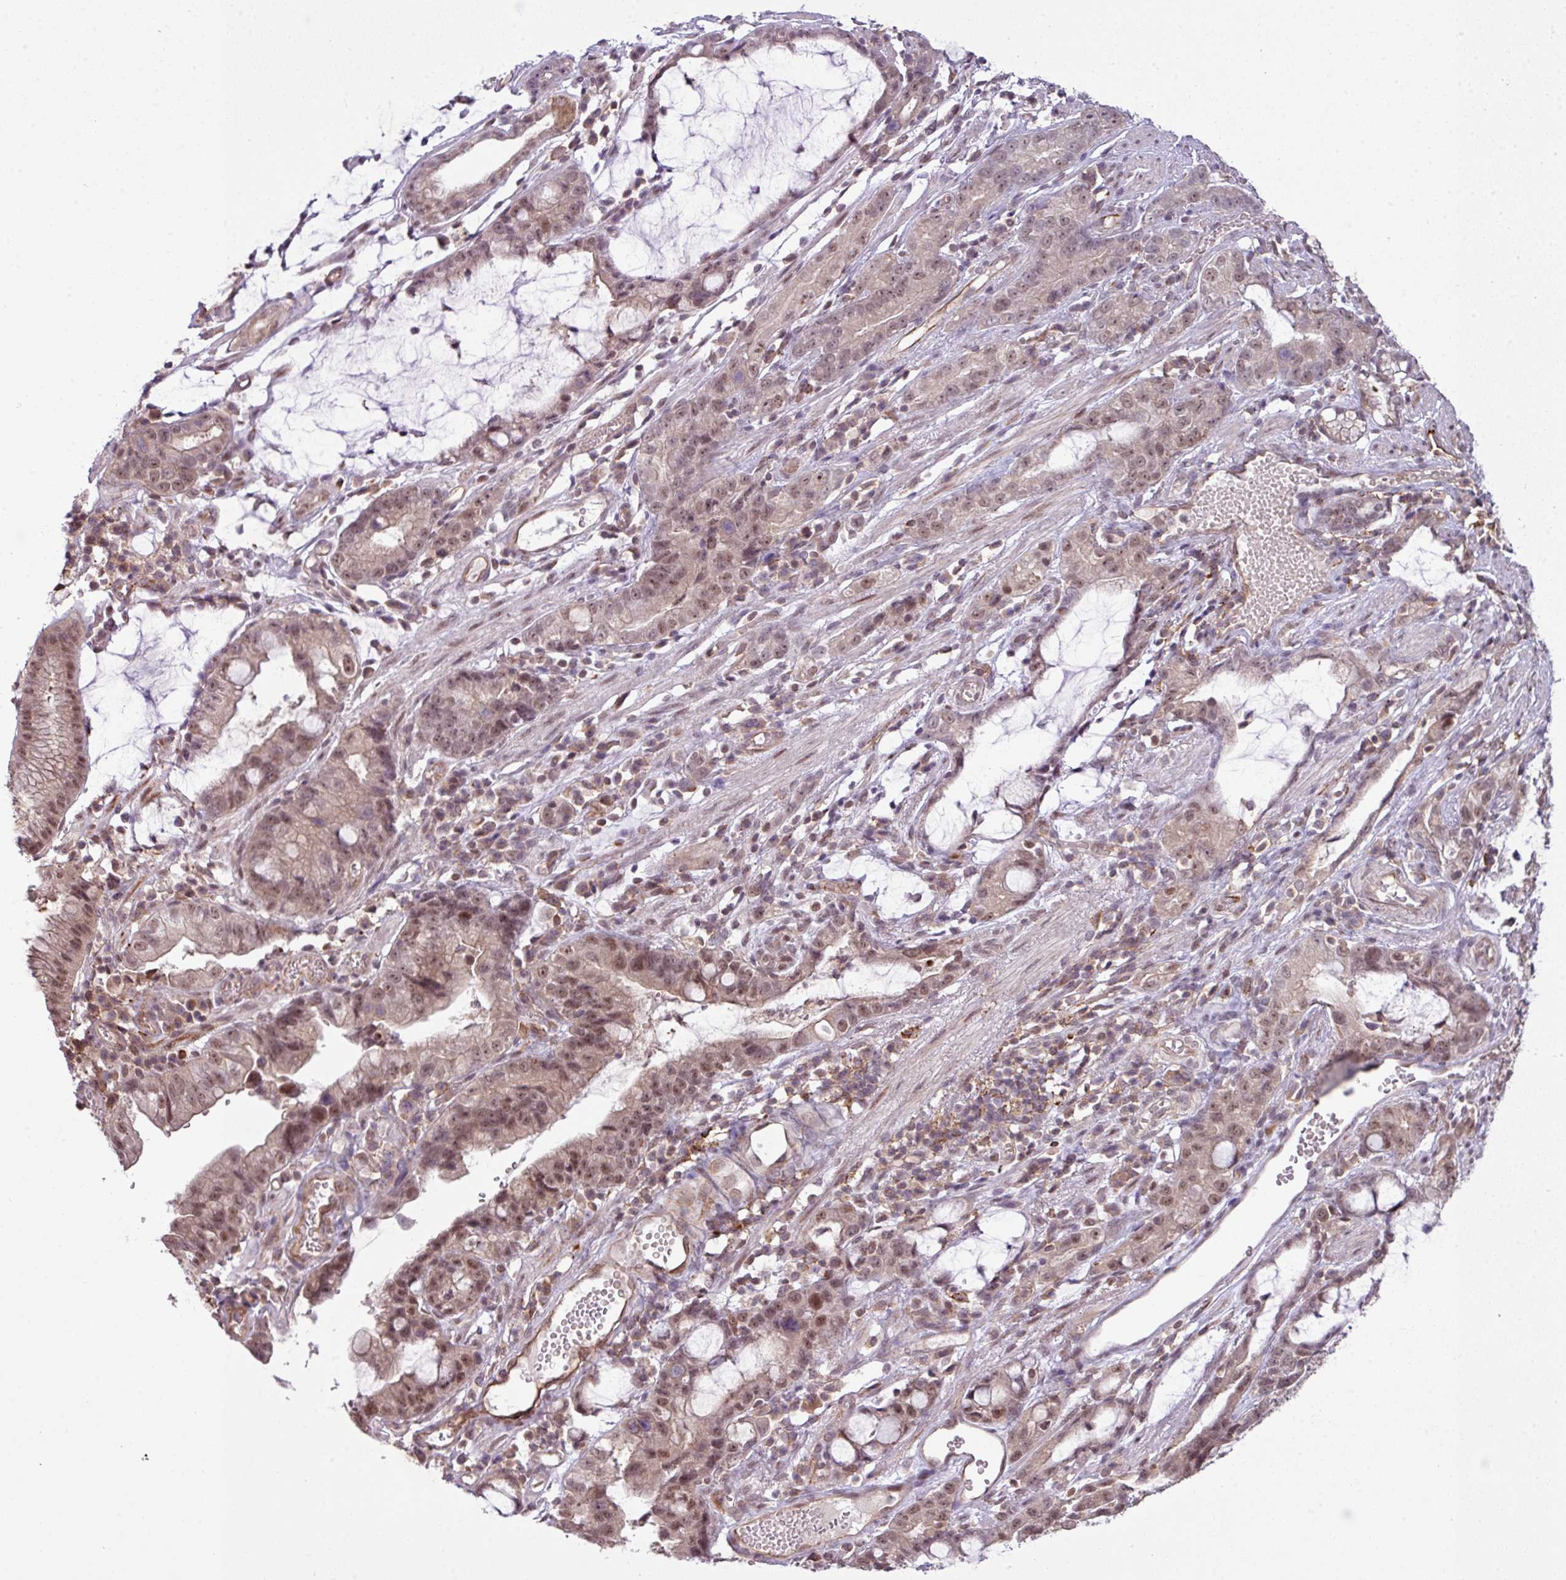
{"staining": {"intensity": "moderate", "quantity": ">75%", "location": "nuclear"}, "tissue": "stomach cancer", "cell_type": "Tumor cells", "image_type": "cancer", "snomed": [{"axis": "morphology", "description": "Adenocarcinoma, NOS"}, {"axis": "topography", "description": "Stomach"}], "caption": "Stomach adenocarcinoma stained with immunohistochemistry (IHC) shows moderate nuclear expression in approximately >75% of tumor cells.", "gene": "ZC2HC1C", "patient": {"sex": "male", "age": 55}}